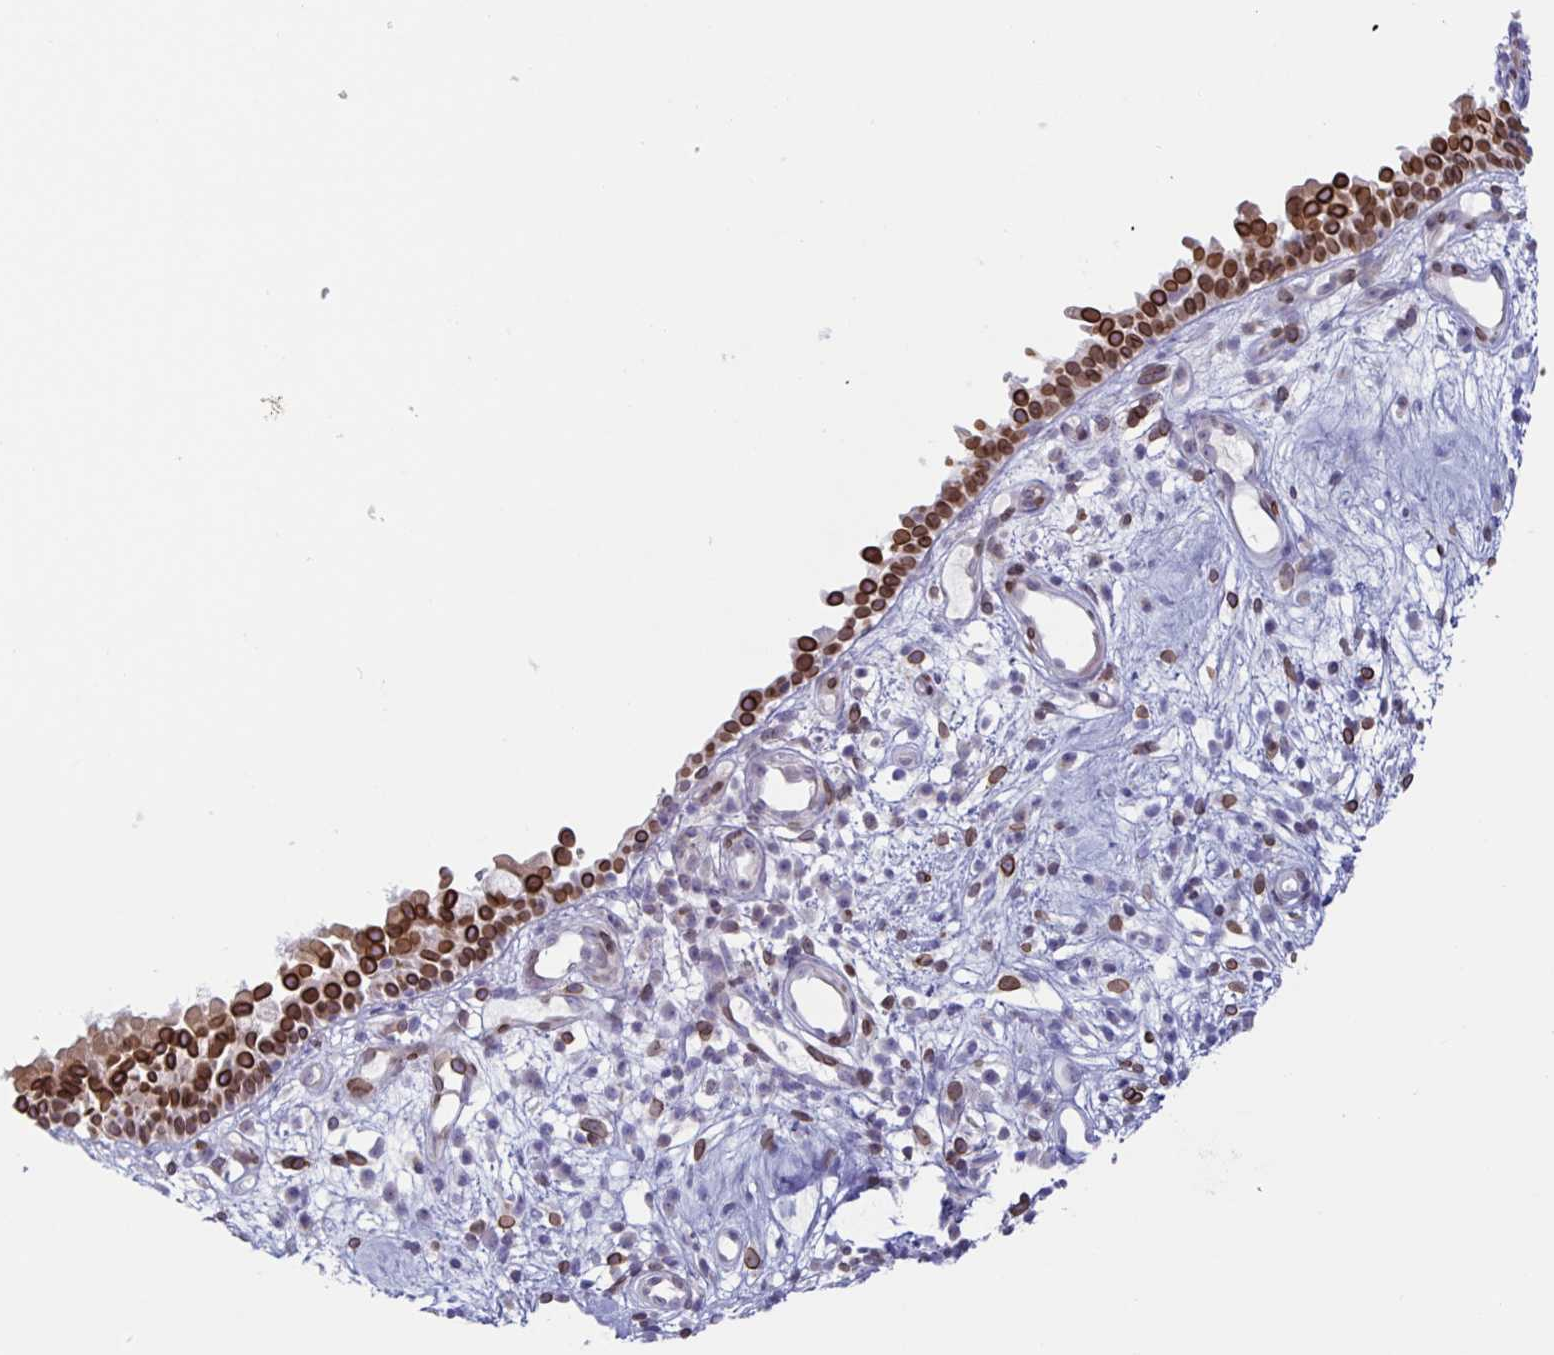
{"staining": {"intensity": "strong", "quantity": ">75%", "location": "cytoplasmic/membranous,nuclear"}, "tissue": "nasopharynx", "cell_type": "Respiratory epithelial cells", "image_type": "normal", "snomed": [{"axis": "morphology", "description": "Normal tissue, NOS"}, {"axis": "morphology", "description": "Inflammation, NOS"}, {"axis": "topography", "description": "Nasopharynx"}], "caption": "This micrograph exhibits immunohistochemistry staining of benign nasopharynx, with high strong cytoplasmic/membranous,nuclear staining in approximately >75% of respiratory epithelial cells.", "gene": "SYNE2", "patient": {"sex": "male", "age": 54}}